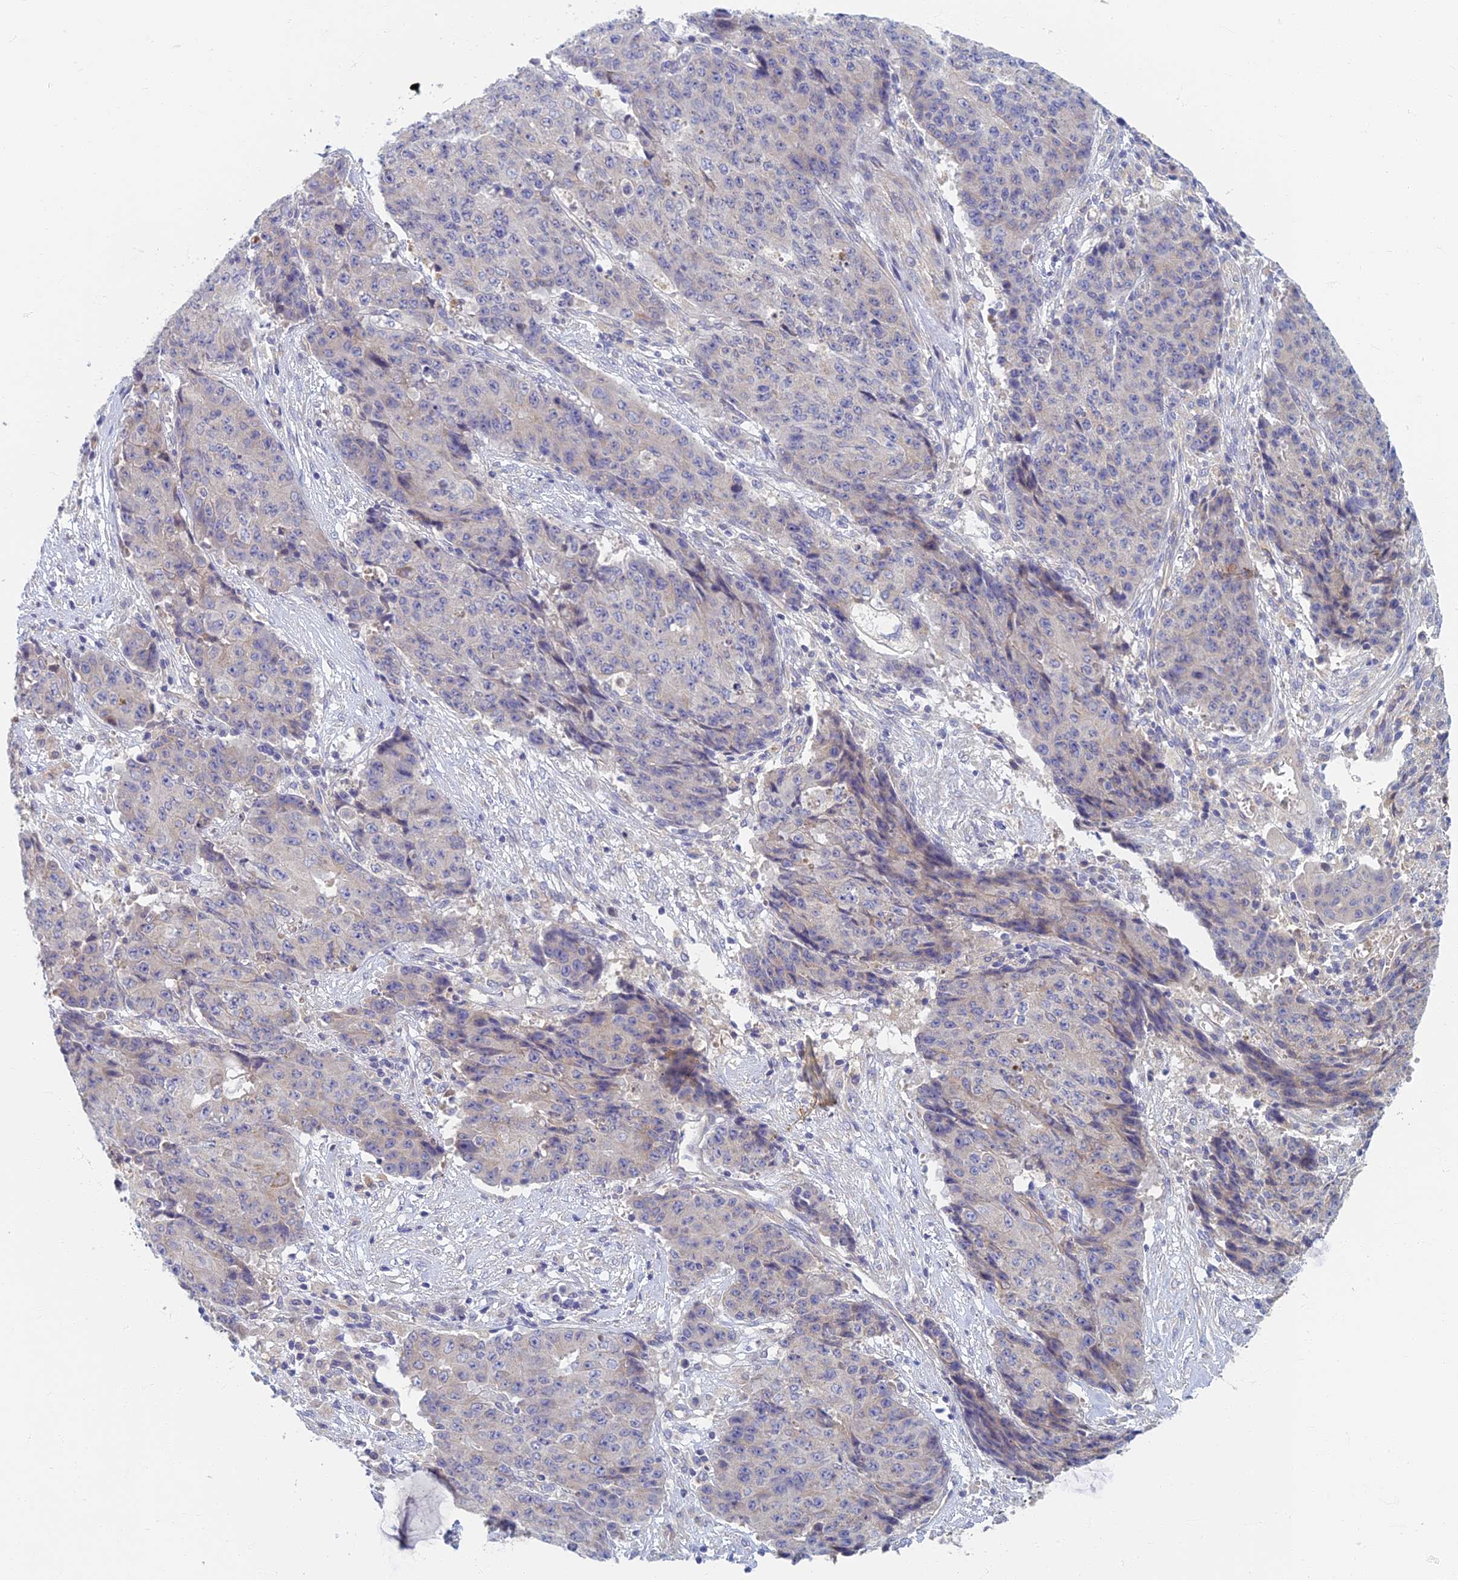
{"staining": {"intensity": "negative", "quantity": "none", "location": "none"}, "tissue": "ovarian cancer", "cell_type": "Tumor cells", "image_type": "cancer", "snomed": [{"axis": "morphology", "description": "Carcinoma, endometroid"}, {"axis": "topography", "description": "Ovary"}], "caption": "High magnification brightfield microscopy of ovarian cancer stained with DAB (3,3'-diaminobenzidine) (brown) and counterstained with hematoxylin (blue): tumor cells show no significant expression.", "gene": "SOGA1", "patient": {"sex": "female", "age": 42}}